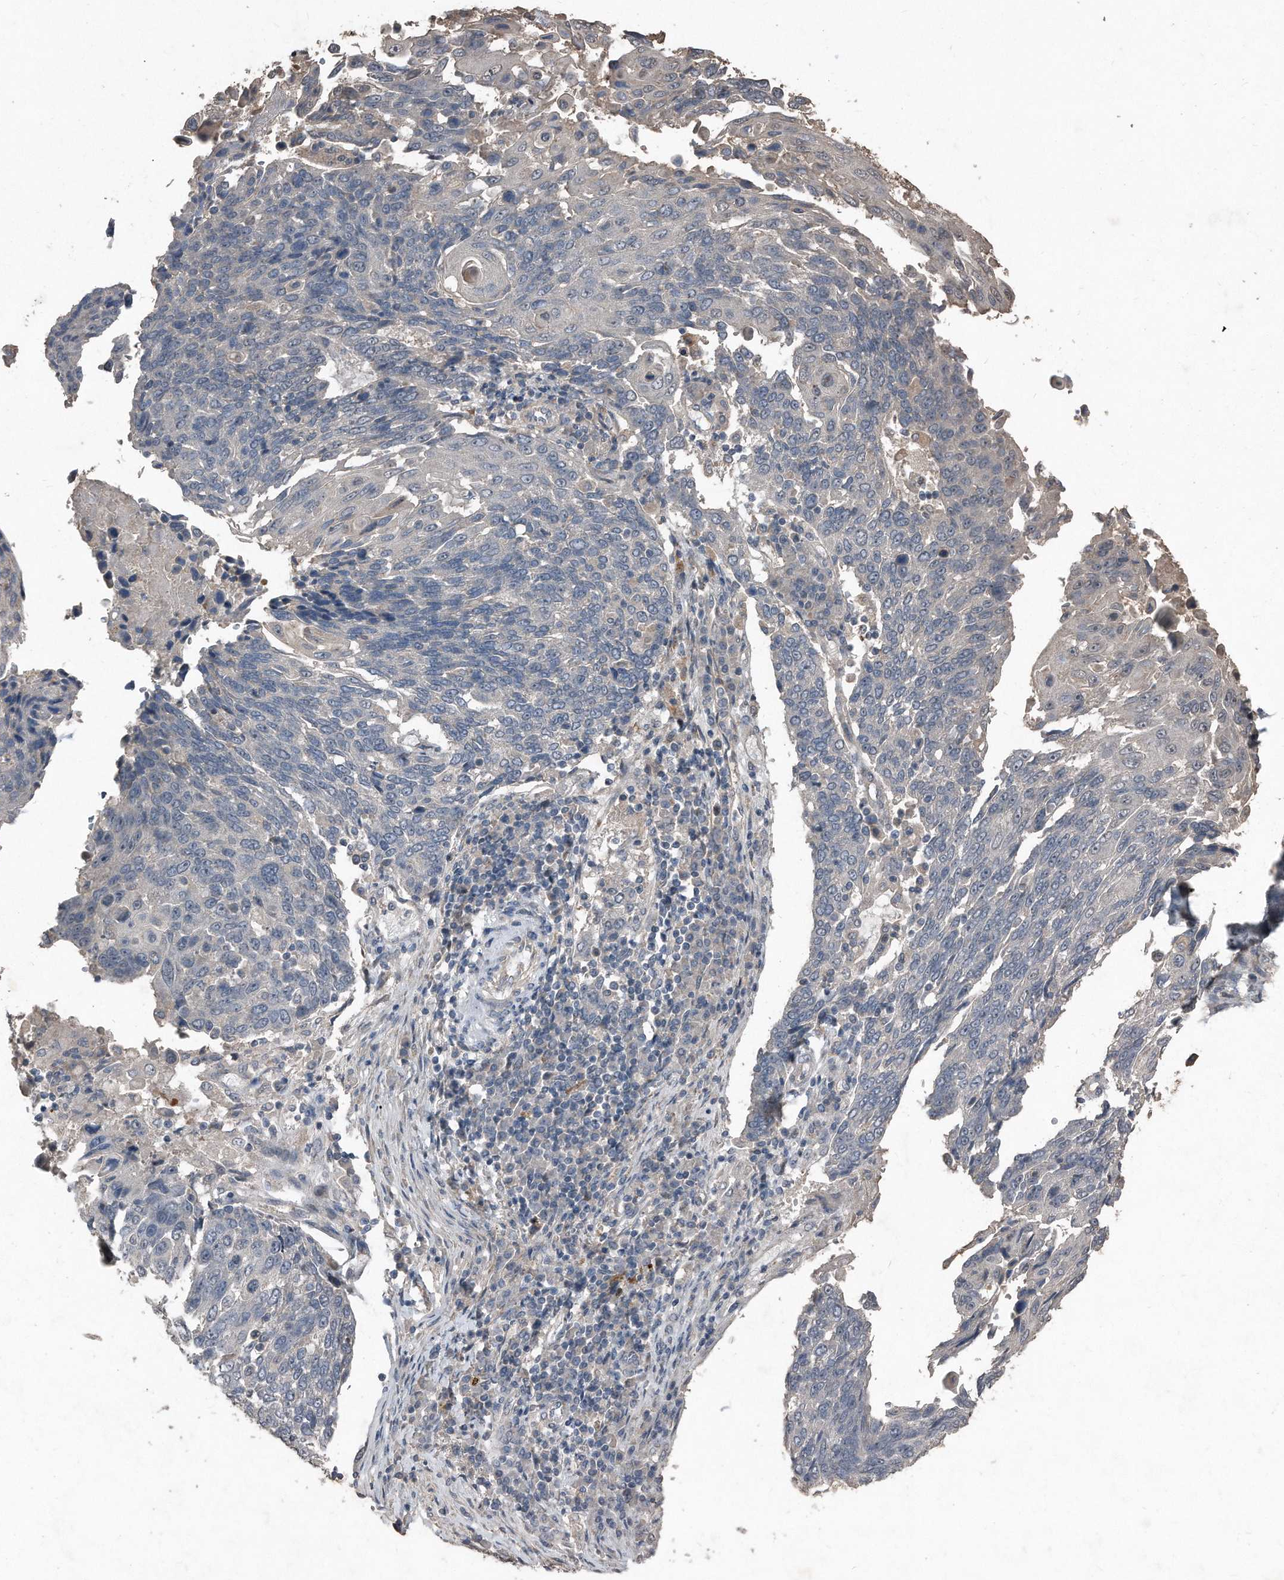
{"staining": {"intensity": "negative", "quantity": "none", "location": "none"}, "tissue": "lung cancer", "cell_type": "Tumor cells", "image_type": "cancer", "snomed": [{"axis": "morphology", "description": "Squamous cell carcinoma, NOS"}, {"axis": "topography", "description": "Lung"}], "caption": "High magnification brightfield microscopy of squamous cell carcinoma (lung) stained with DAB (3,3'-diaminobenzidine) (brown) and counterstained with hematoxylin (blue): tumor cells show no significant positivity. Nuclei are stained in blue.", "gene": "ANKRD10", "patient": {"sex": "male", "age": 66}}